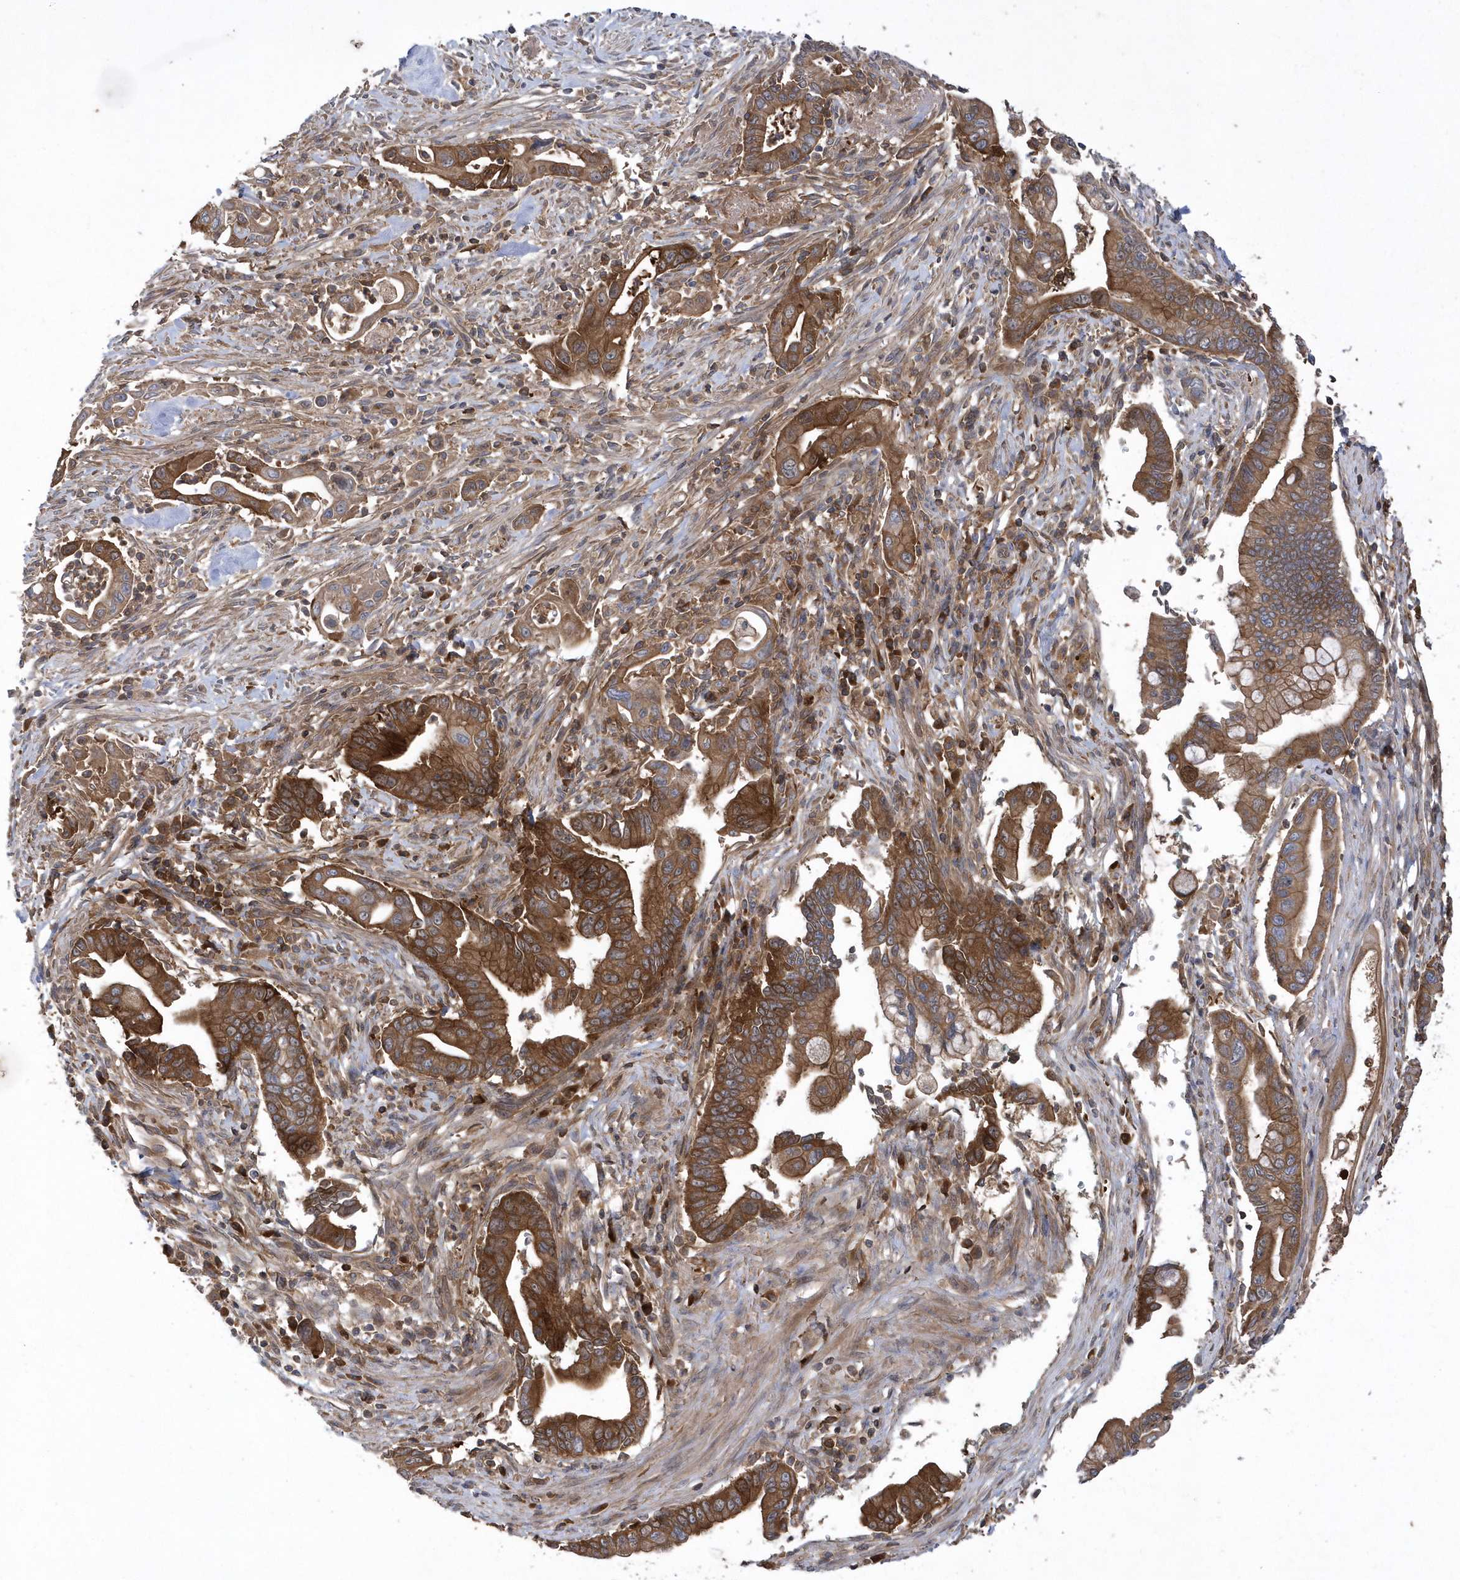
{"staining": {"intensity": "moderate", "quantity": ">75%", "location": "cytoplasmic/membranous"}, "tissue": "pancreatic cancer", "cell_type": "Tumor cells", "image_type": "cancer", "snomed": [{"axis": "morphology", "description": "Adenocarcinoma, NOS"}, {"axis": "topography", "description": "Pancreas"}], "caption": "Human pancreatic cancer (adenocarcinoma) stained with a brown dye demonstrates moderate cytoplasmic/membranous positive expression in about >75% of tumor cells.", "gene": "PAICS", "patient": {"sex": "male", "age": 78}}